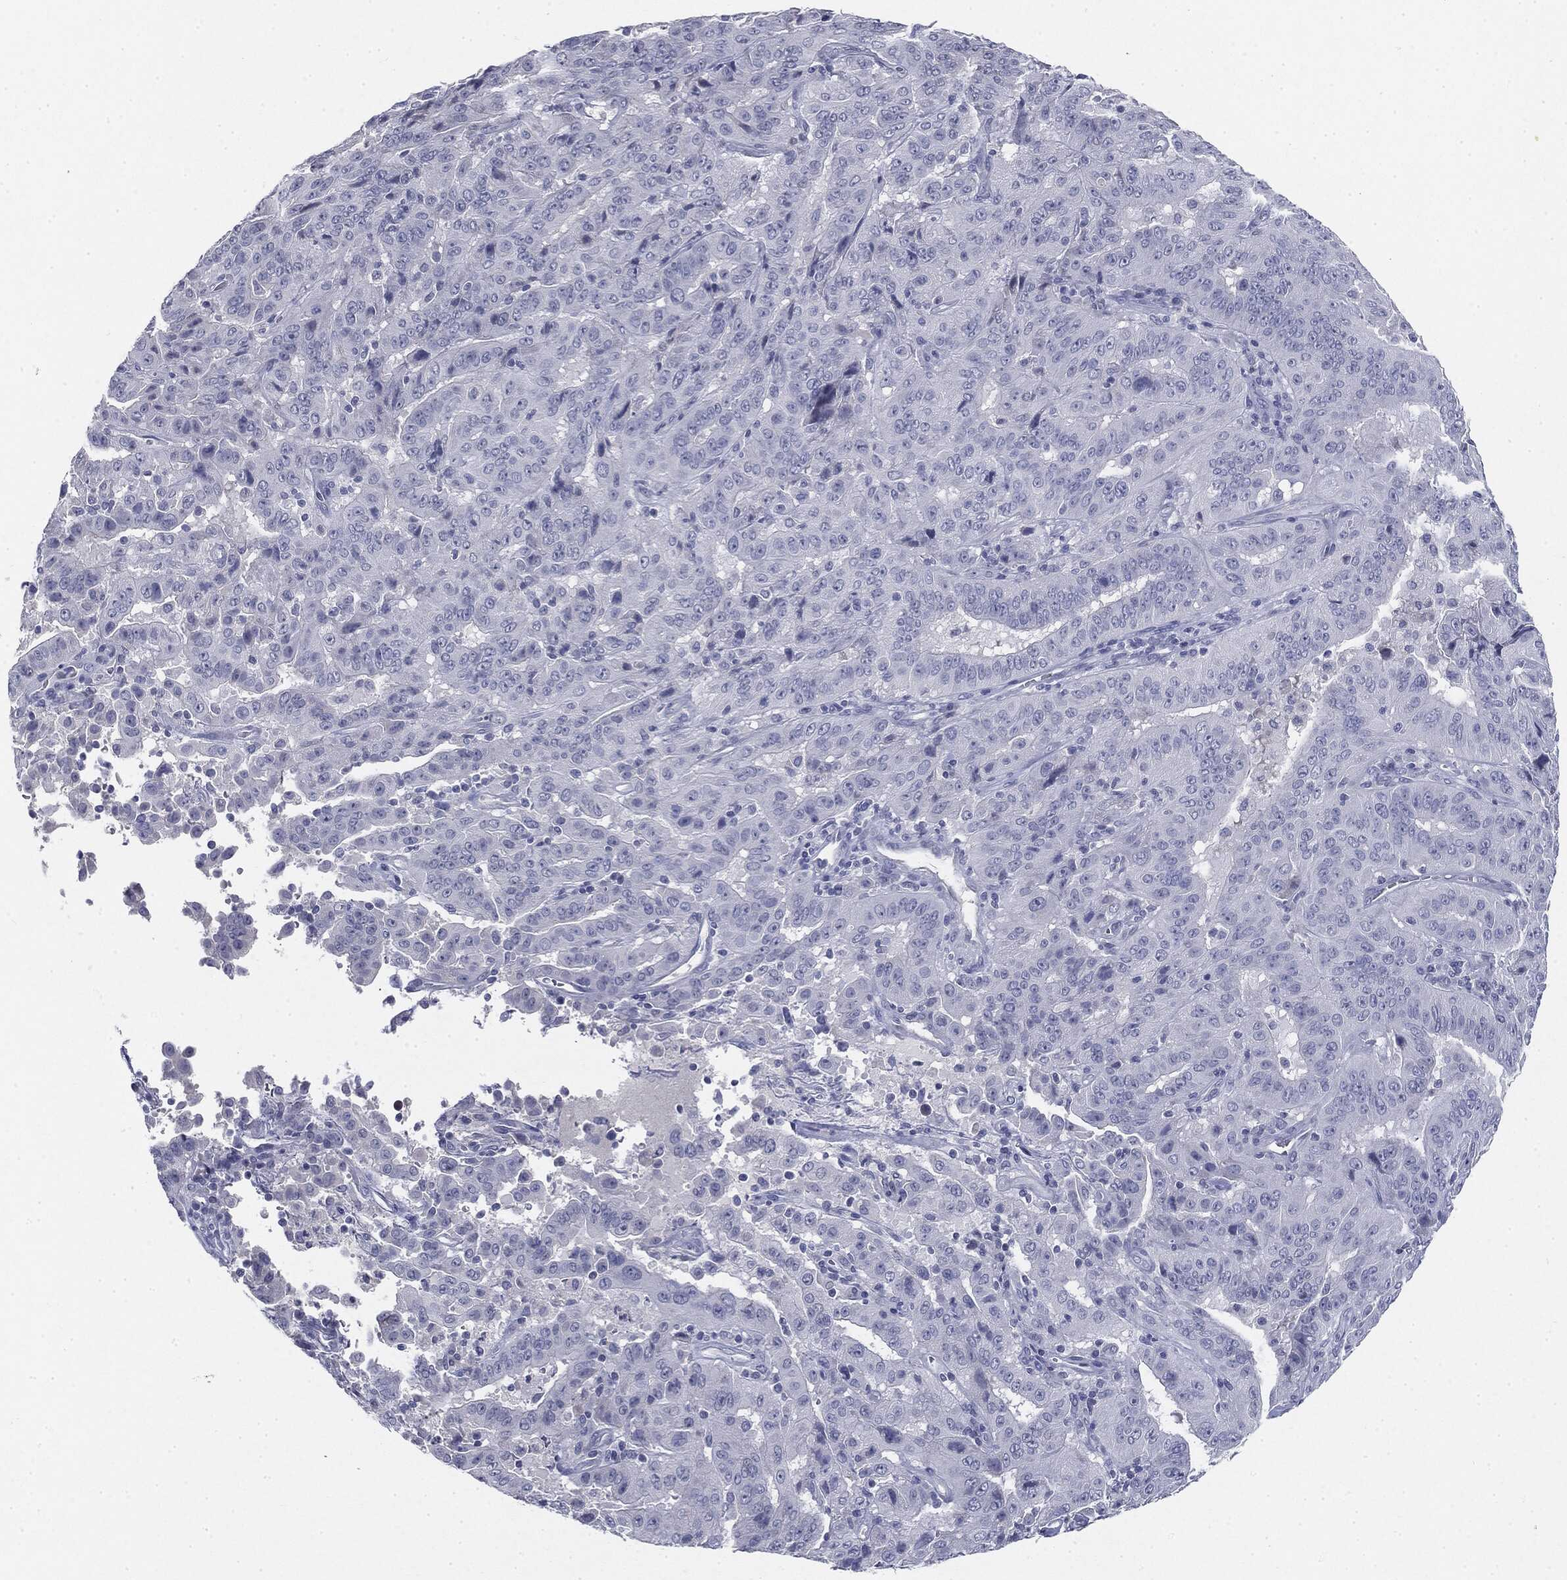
{"staining": {"intensity": "negative", "quantity": "none", "location": "none"}, "tissue": "pancreatic cancer", "cell_type": "Tumor cells", "image_type": "cancer", "snomed": [{"axis": "morphology", "description": "Adenocarcinoma, NOS"}, {"axis": "topography", "description": "Pancreas"}], "caption": "High power microscopy image of an immunohistochemistry (IHC) photomicrograph of adenocarcinoma (pancreatic), revealing no significant positivity in tumor cells.", "gene": "CGB1", "patient": {"sex": "male", "age": 63}}